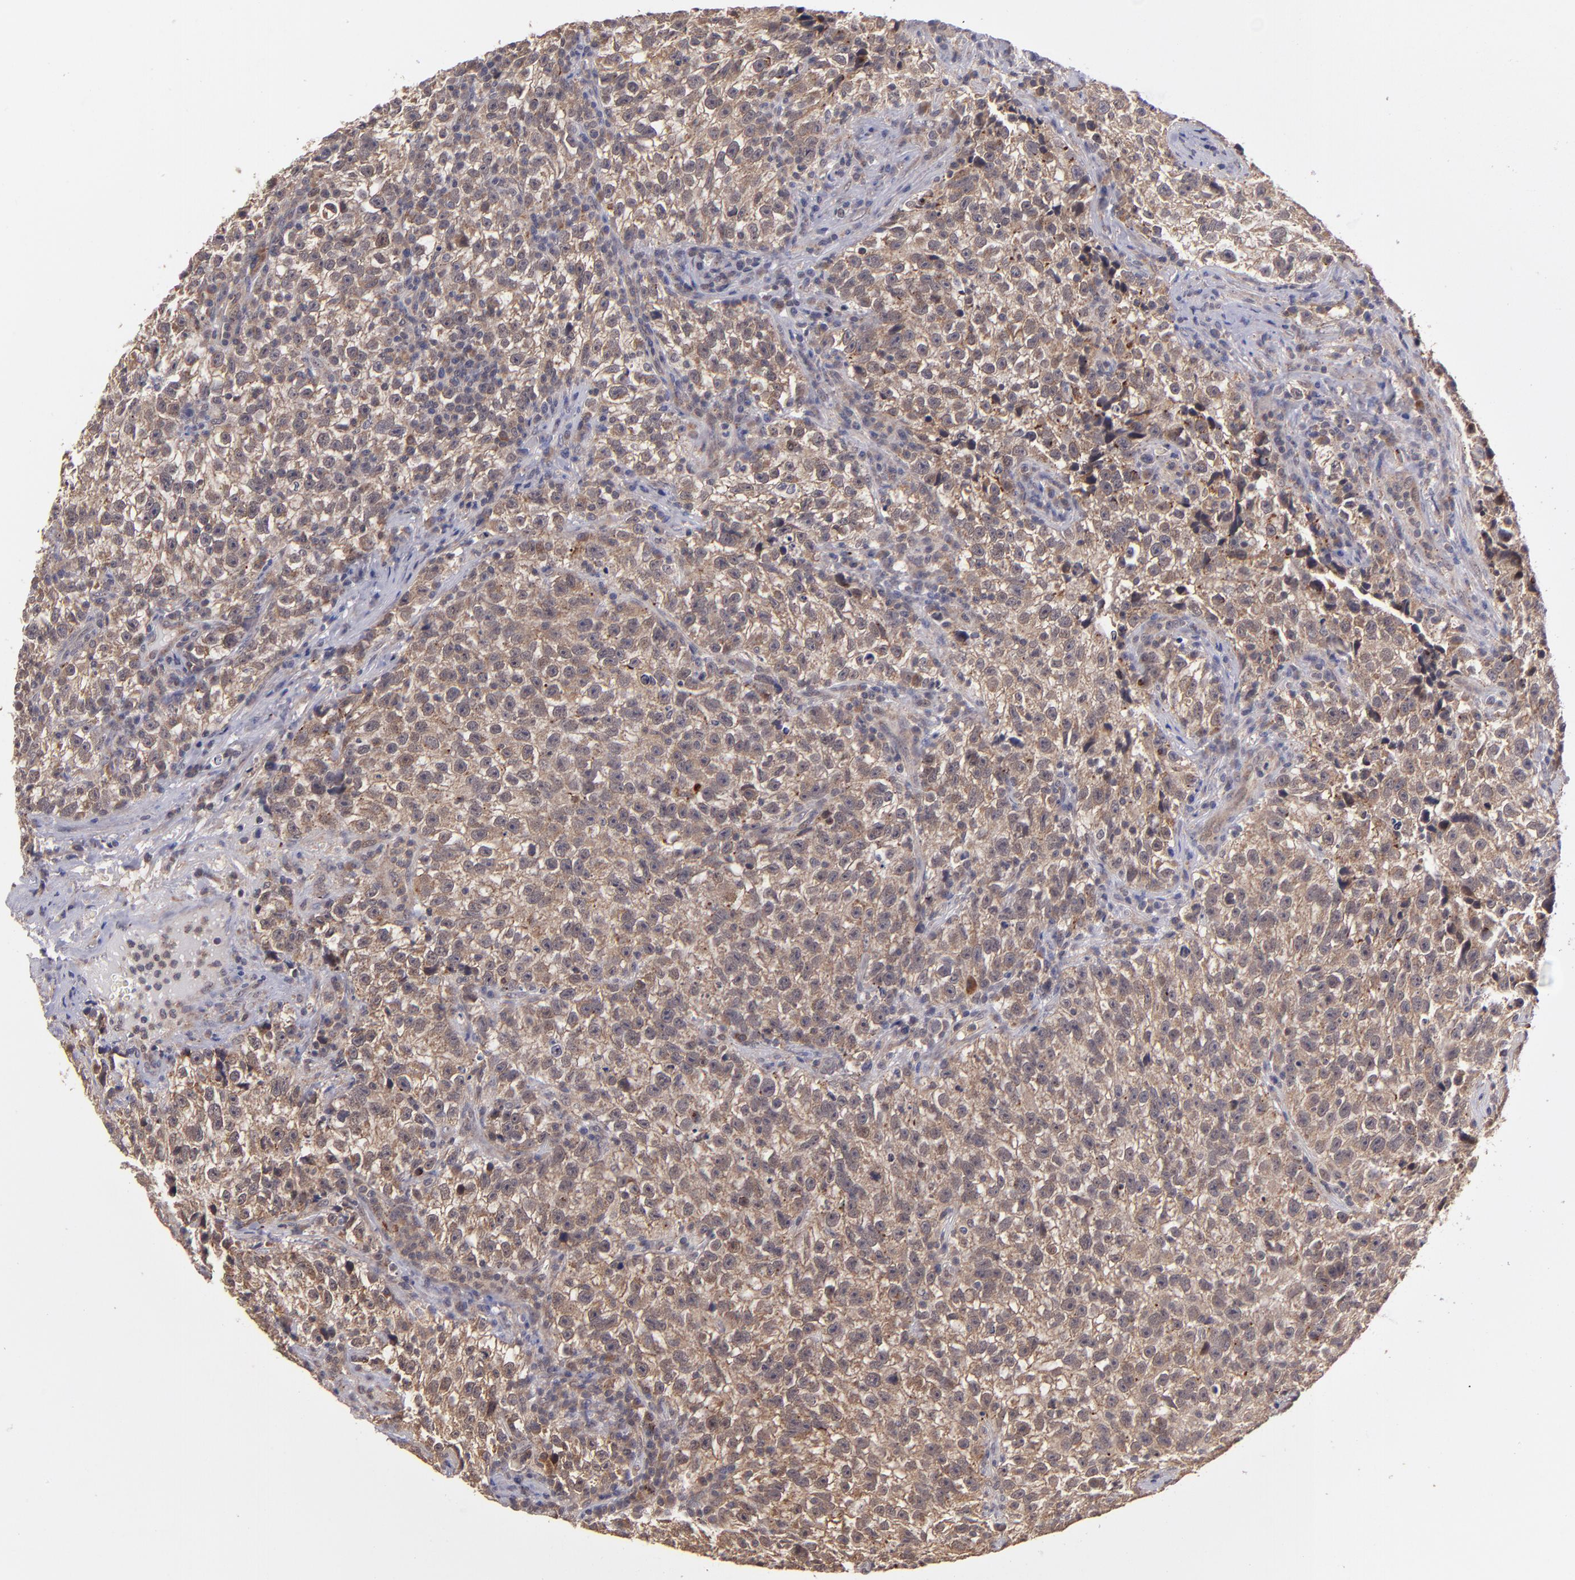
{"staining": {"intensity": "moderate", "quantity": ">75%", "location": "cytoplasmic/membranous"}, "tissue": "testis cancer", "cell_type": "Tumor cells", "image_type": "cancer", "snomed": [{"axis": "morphology", "description": "Seminoma, NOS"}, {"axis": "topography", "description": "Testis"}], "caption": "Immunohistochemical staining of testis seminoma displays medium levels of moderate cytoplasmic/membranous protein staining in approximately >75% of tumor cells. The staining is performed using DAB brown chromogen to label protein expression. The nuclei are counter-stained blue using hematoxylin.", "gene": "ZFYVE1", "patient": {"sex": "male", "age": 38}}